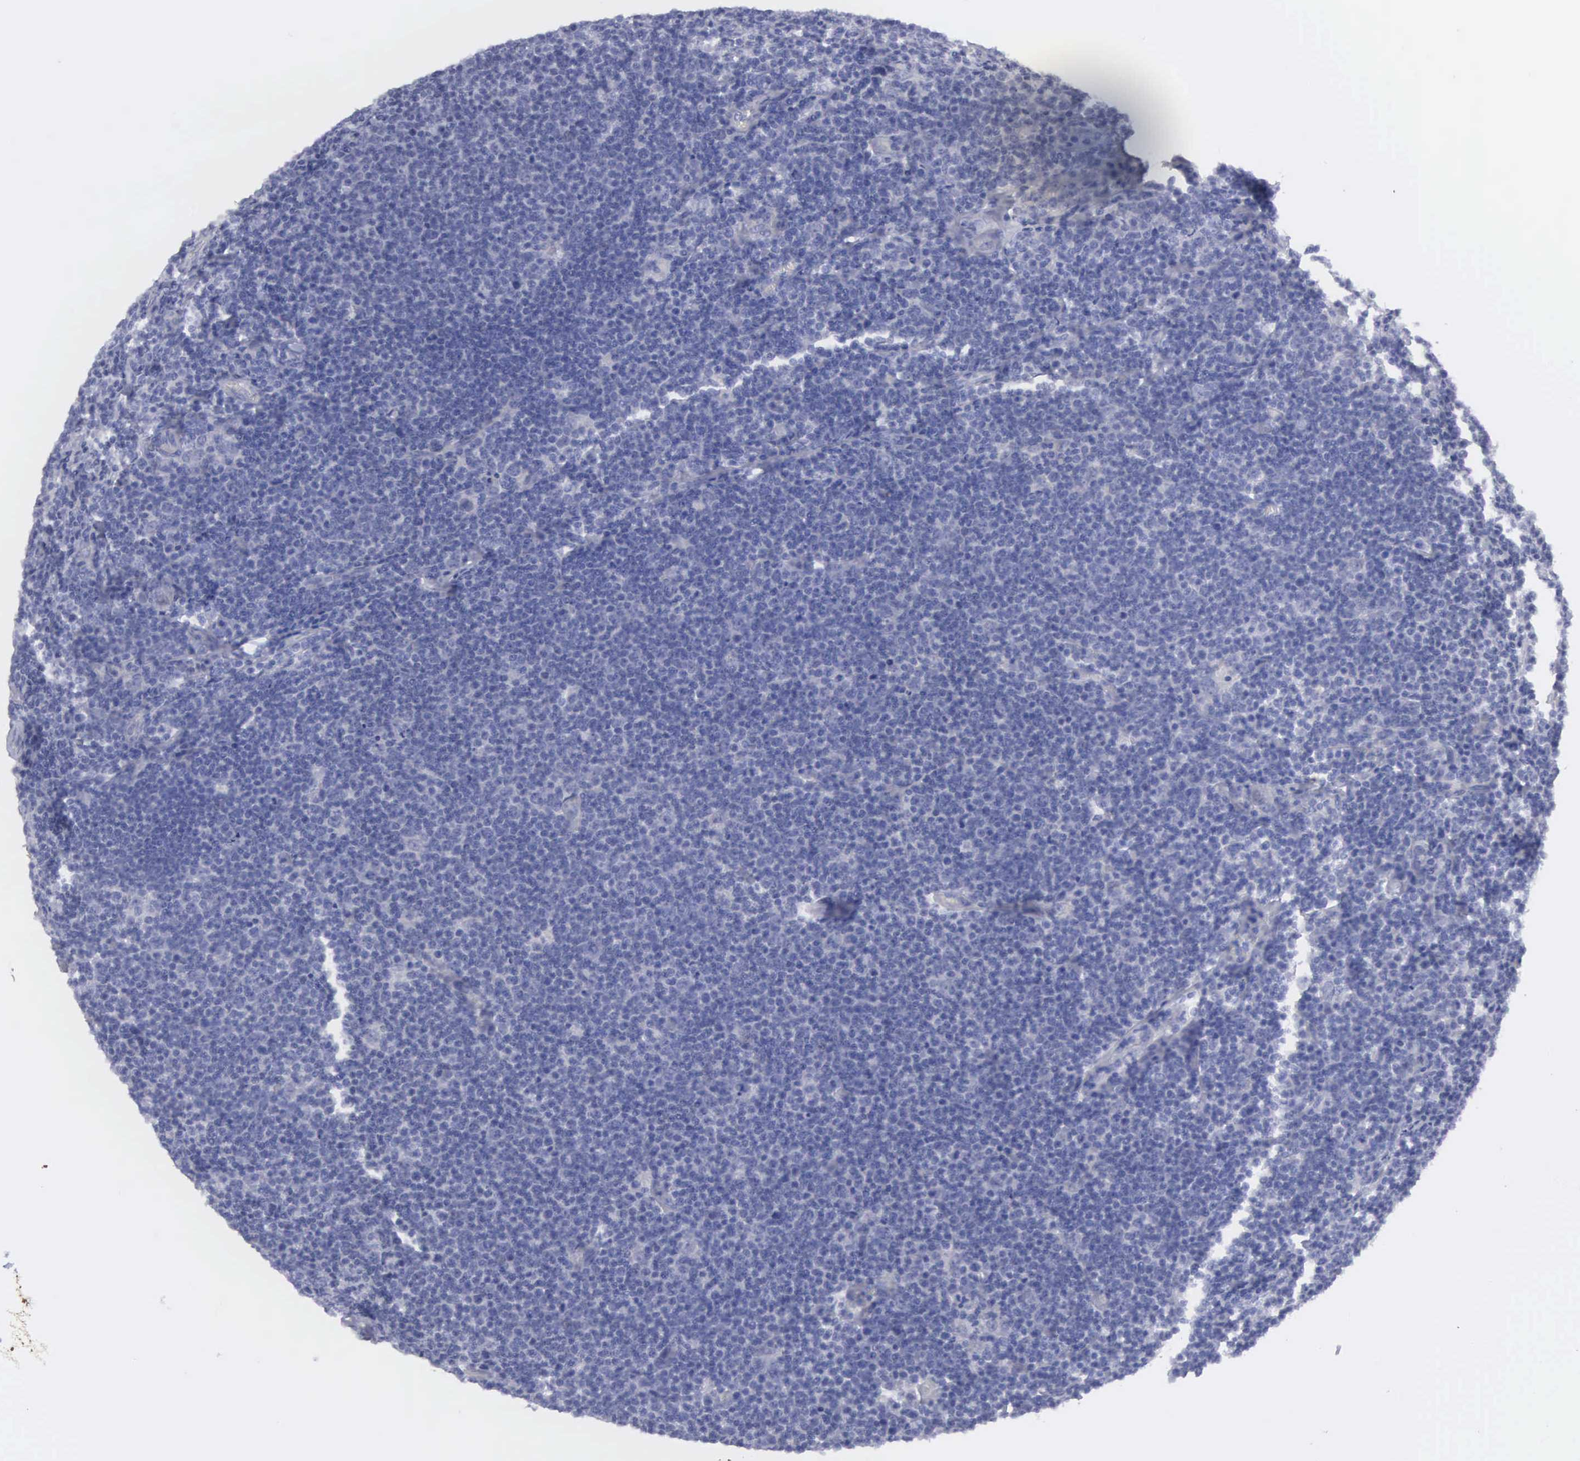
{"staining": {"intensity": "negative", "quantity": "none", "location": "none"}, "tissue": "lymphoma", "cell_type": "Tumor cells", "image_type": "cancer", "snomed": [{"axis": "morphology", "description": "Malignant lymphoma, non-Hodgkin's type, Low grade"}, {"axis": "topography", "description": "Lymph node"}], "caption": "There is no significant expression in tumor cells of malignant lymphoma, non-Hodgkin's type (low-grade).", "gene": "CEP170B", "patient": {"sex": "male", "age": 74}}